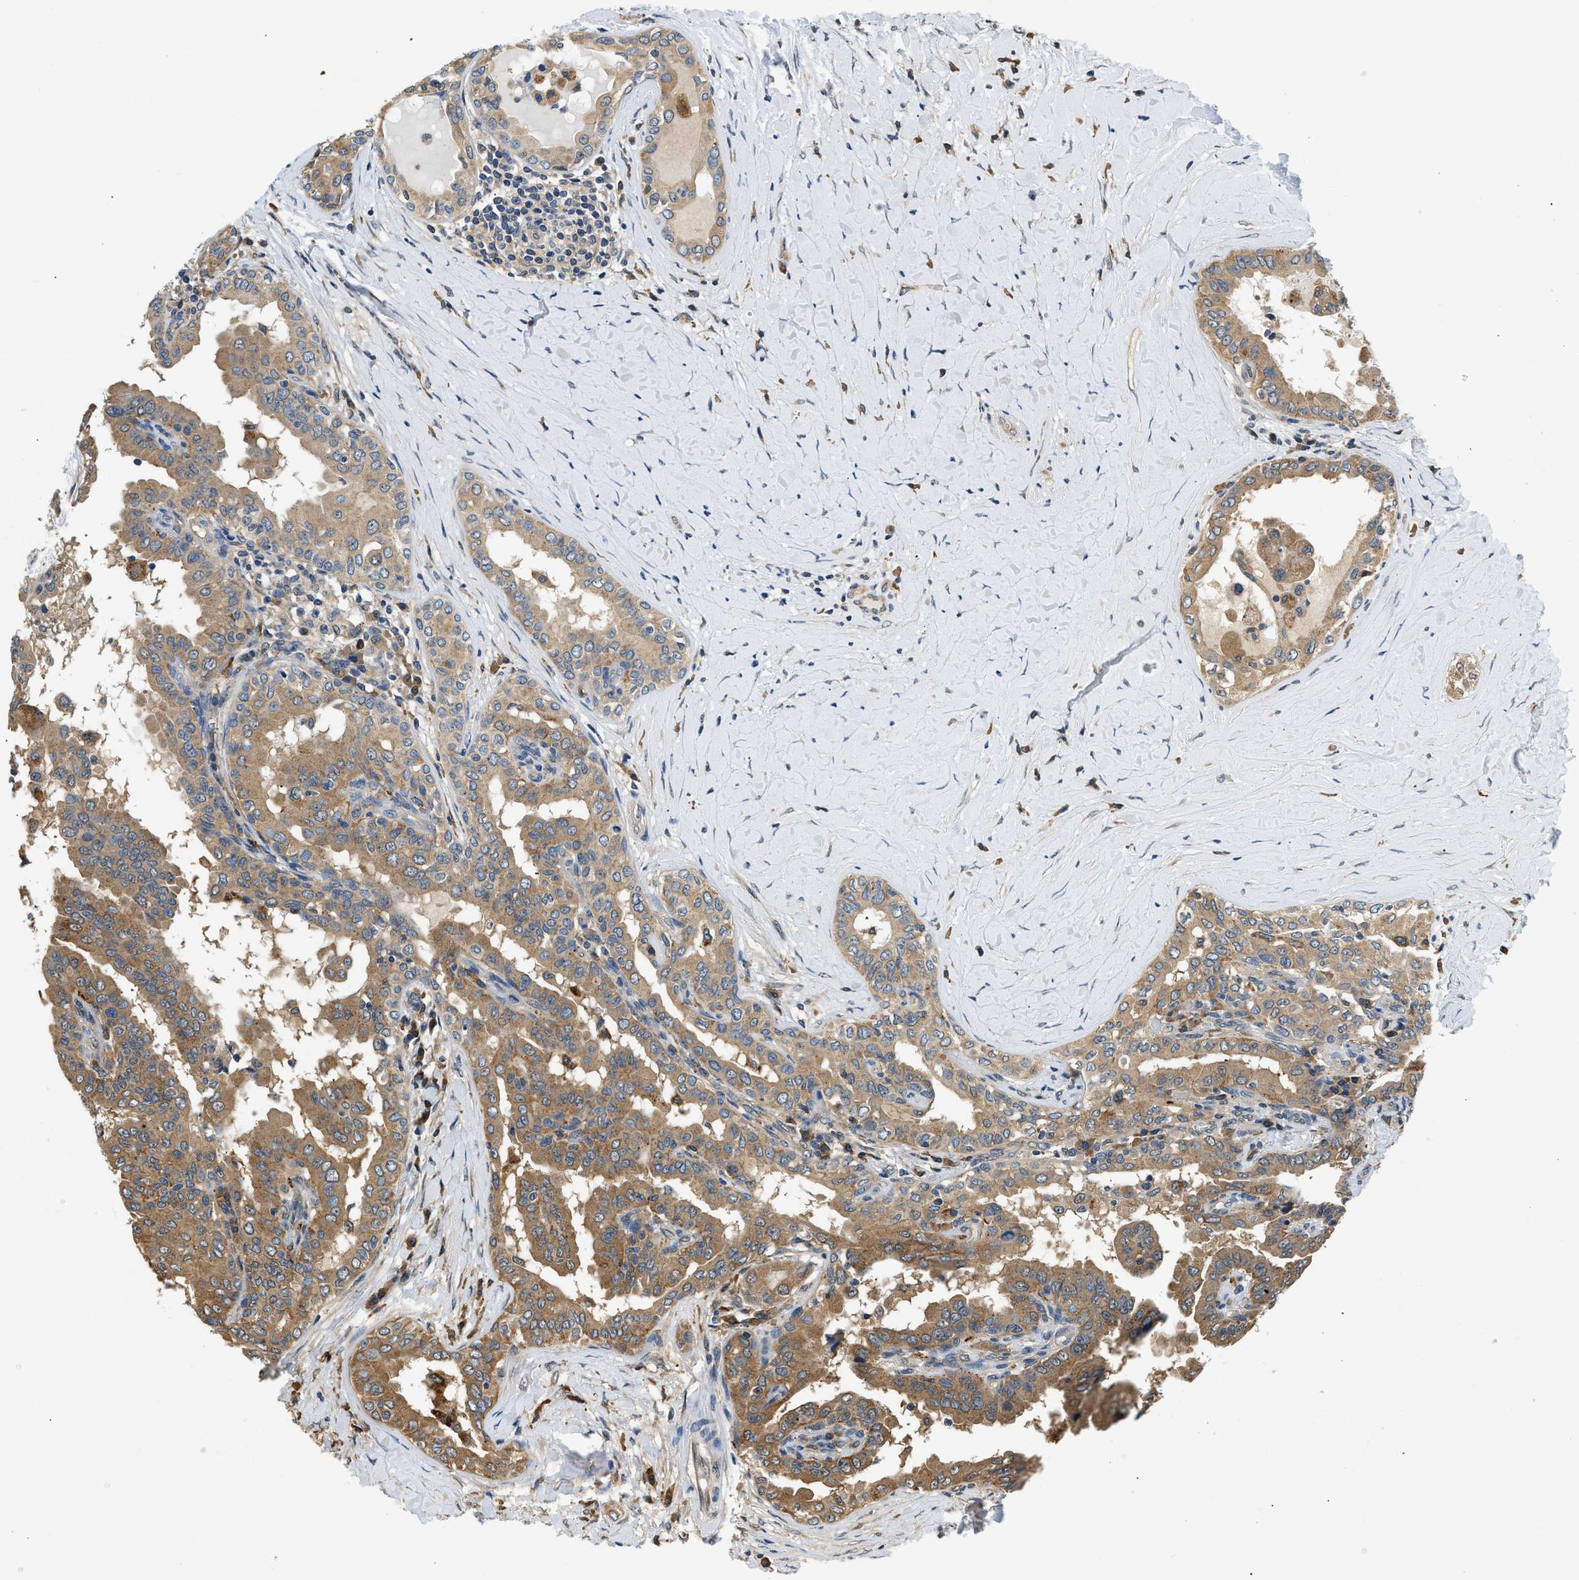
{"staining": {"intensity": "moderate", "quantity": ">75%", "location": "cytoplasmic/membranous"}, "tissue": "thyroid cancer", "cell_type": "Tumor cells", "image_type": "cancer", "snomed": [{"axis": "morphology", "description": "Papillary adenocarcinoma, NOS"}, {"axis": "topography", "description": "Thyroid gland"}], "caption": "Approximately >75% of tumor cells in thyroid cancer exhibit moderate cytoplasmic/membranous protein staining as visualized by brown immunohistochemical staining.", "gene": "BCL7C", "patient": {"sex": "male", "age": 33}}